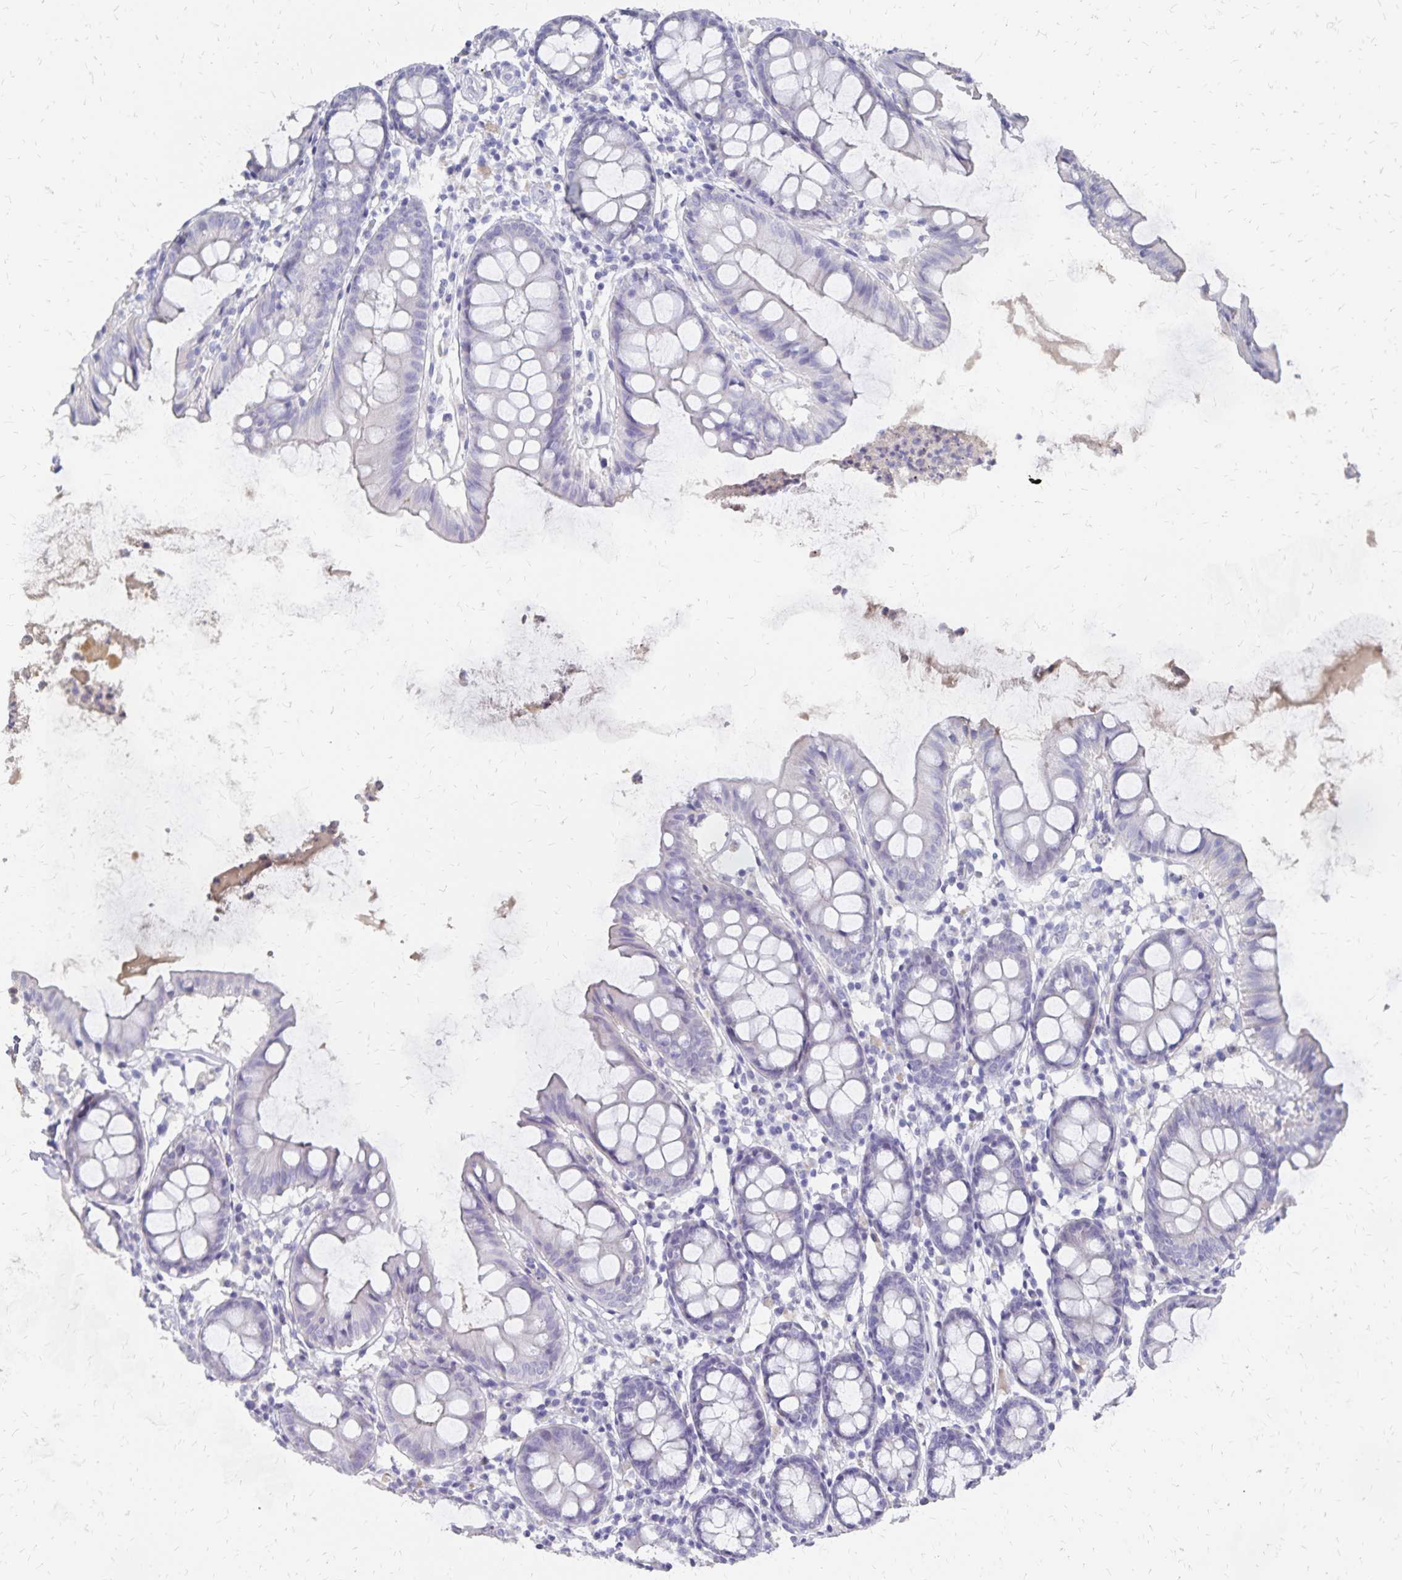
{"staining": {"intensity": "weak", "quantity": "25%-75%", "location": "cytoplasmic/membranous"}, "tissue": "colon", "cell_type": "Endothelial cells", "image_type": "normal", "snomed": [{"axis": "morphology", "description": "Normal tissue, NOS"}, {"axis": "topography", "description": "Colon"}], "caption": "Brown immunohistochemical staining in normal human colon demonstrates weak cytoplasmic/membranous staining in approximately 25%-75% of endothelial cells. (DAB (3,3'-diaminobenzidine) IHC with brightfield microscopy, high magnification).", "gene": "KISS1", "patient": {"sex": "female", "age": 84}}